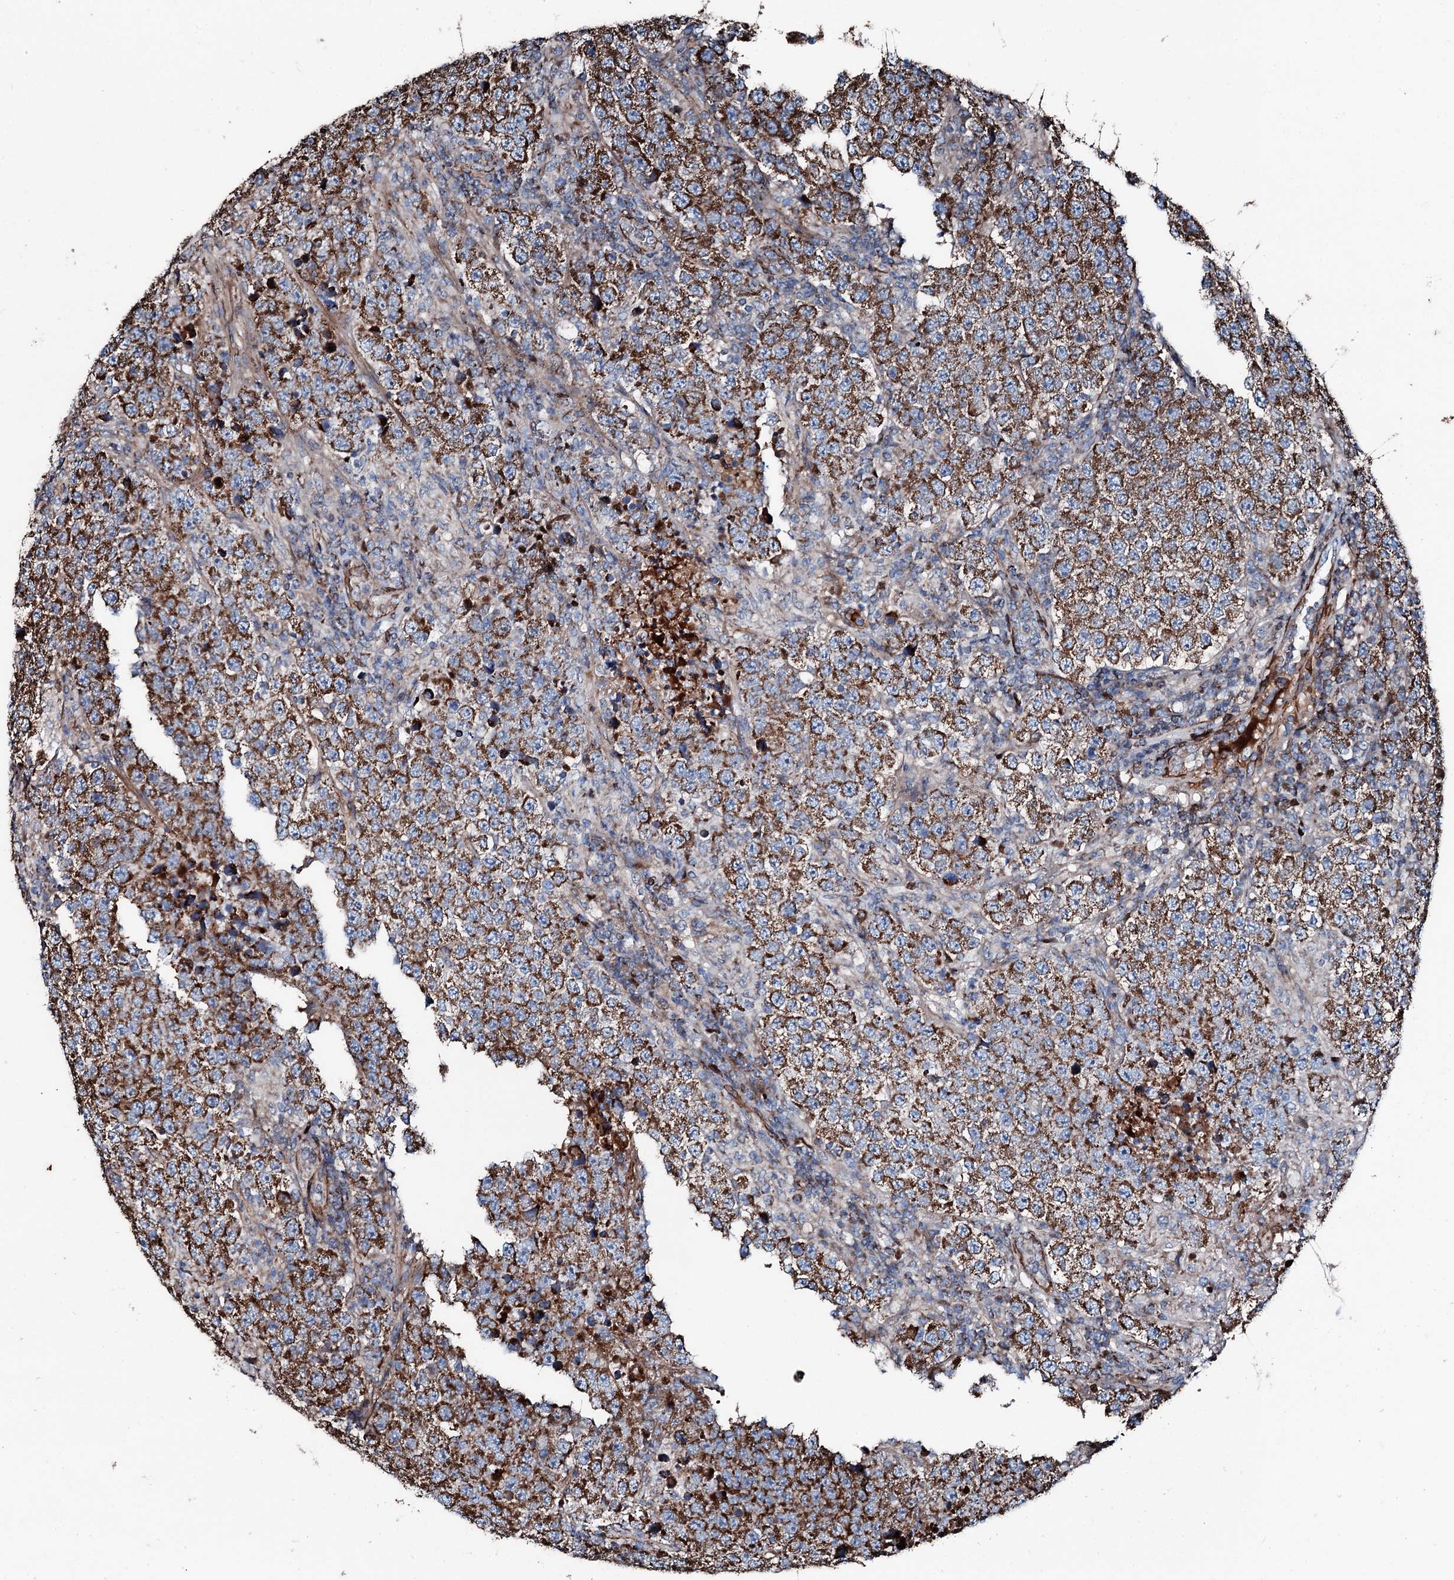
{"staining": {"intensity": "strong", "quantity": ">75%", "location": "cytoplasmic/membranous"}, "tissue": "testis cancer", "cell_type": "Tumor cells", "image_type": "cancer", "snomed": [{"axis": "morphology", "description": "Normal tissue, NOS"}, {"axis": "morphology", "description": "Urothelial carcinoma, High grade"}, {"axis": "morphology", "description": "Seminoma, NOS"}, {"axis": "morphology", "description": "Carcinoma, Embryonal, NOS"}, {"axis": "topography", "description": "Urinary bladder"}, {"axis": "topography", "description": "Testis"}], "caption": "A brown stain labels strong cytoplasmic/membranous expression of a protein in human testis cancer tumor cells.", "gene": "DDIAS", "patient": {"sex": "male", "age": 41}}